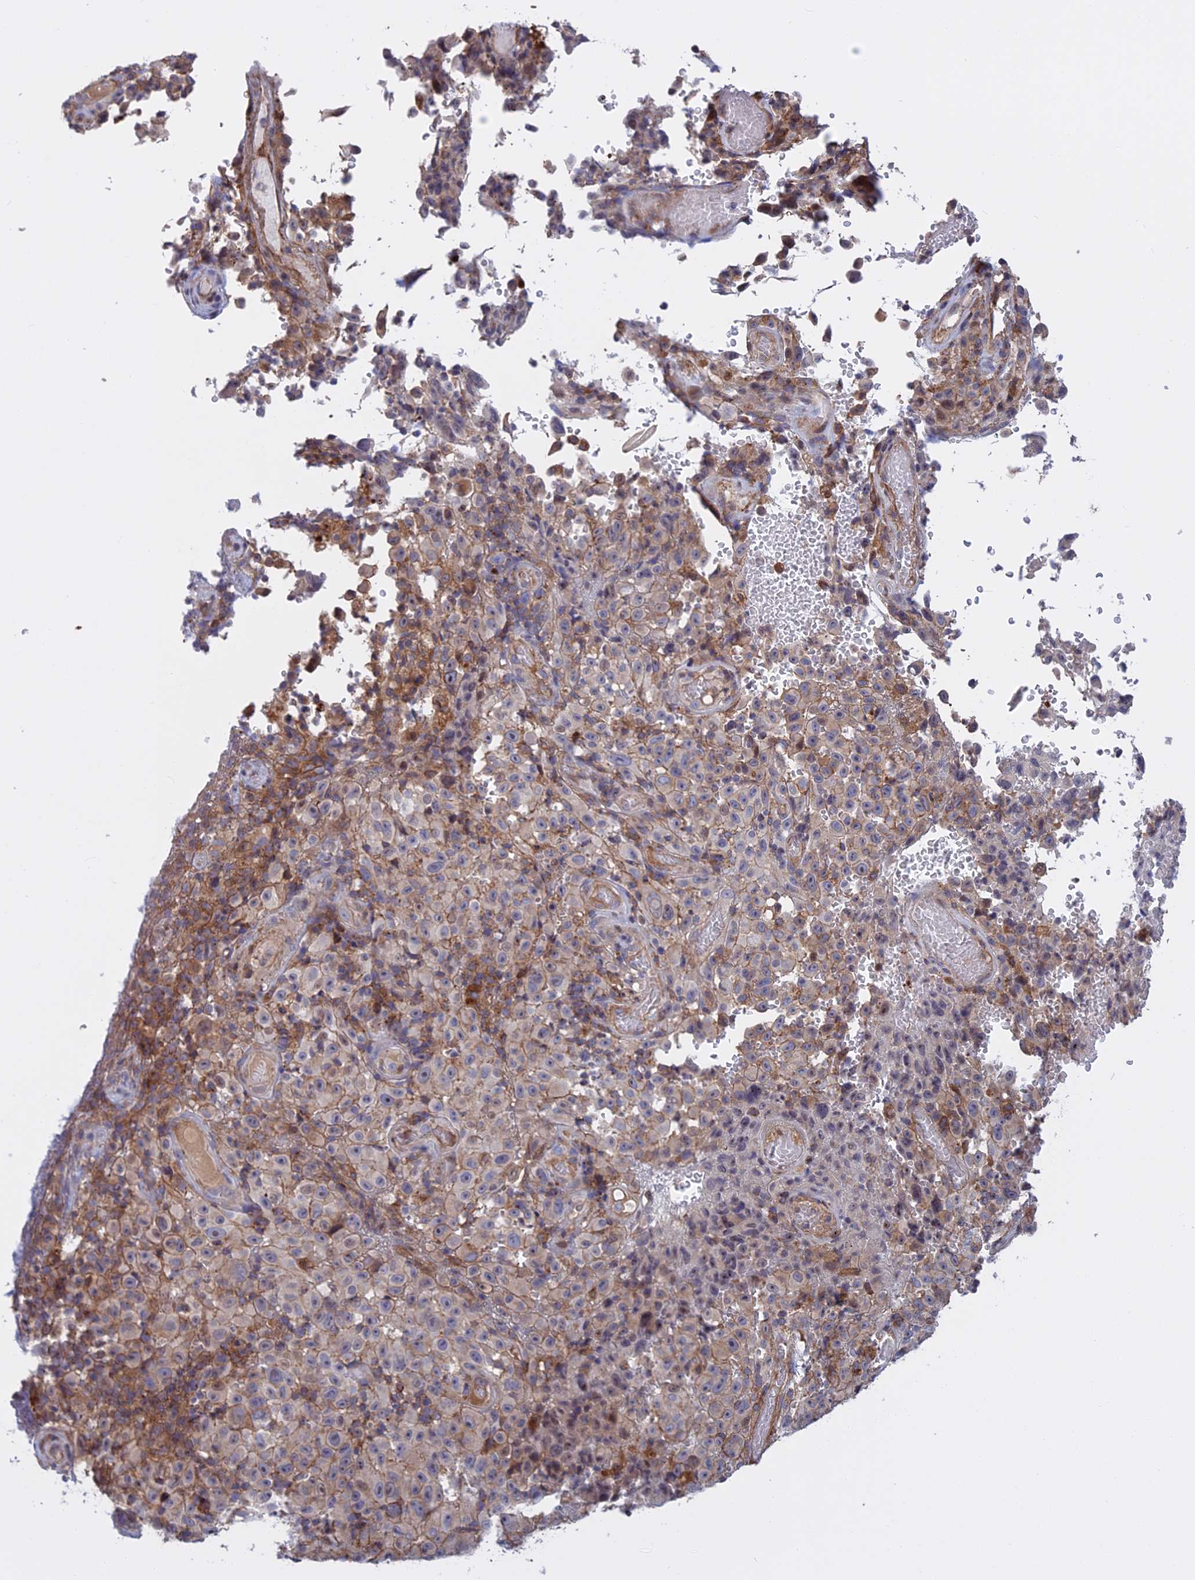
{"staining": {"intensity": "negative", "quantity": "none", "location": "none"}, "tissue": "melanoma", "cell_type": "Tumor cells", "image_type": "cancer", "snomed": [{"axis": "morphology", "description": "Malignant melanoma, NOS"}, {"axis": "topography", "description": "Skin"}], "caption": "Immunohistochemical staining of malignant melanoma demonstrates no significant expression in tumor cells.", "gene": "LYPD5", "patient": {"sex": "female", "age": 82}}